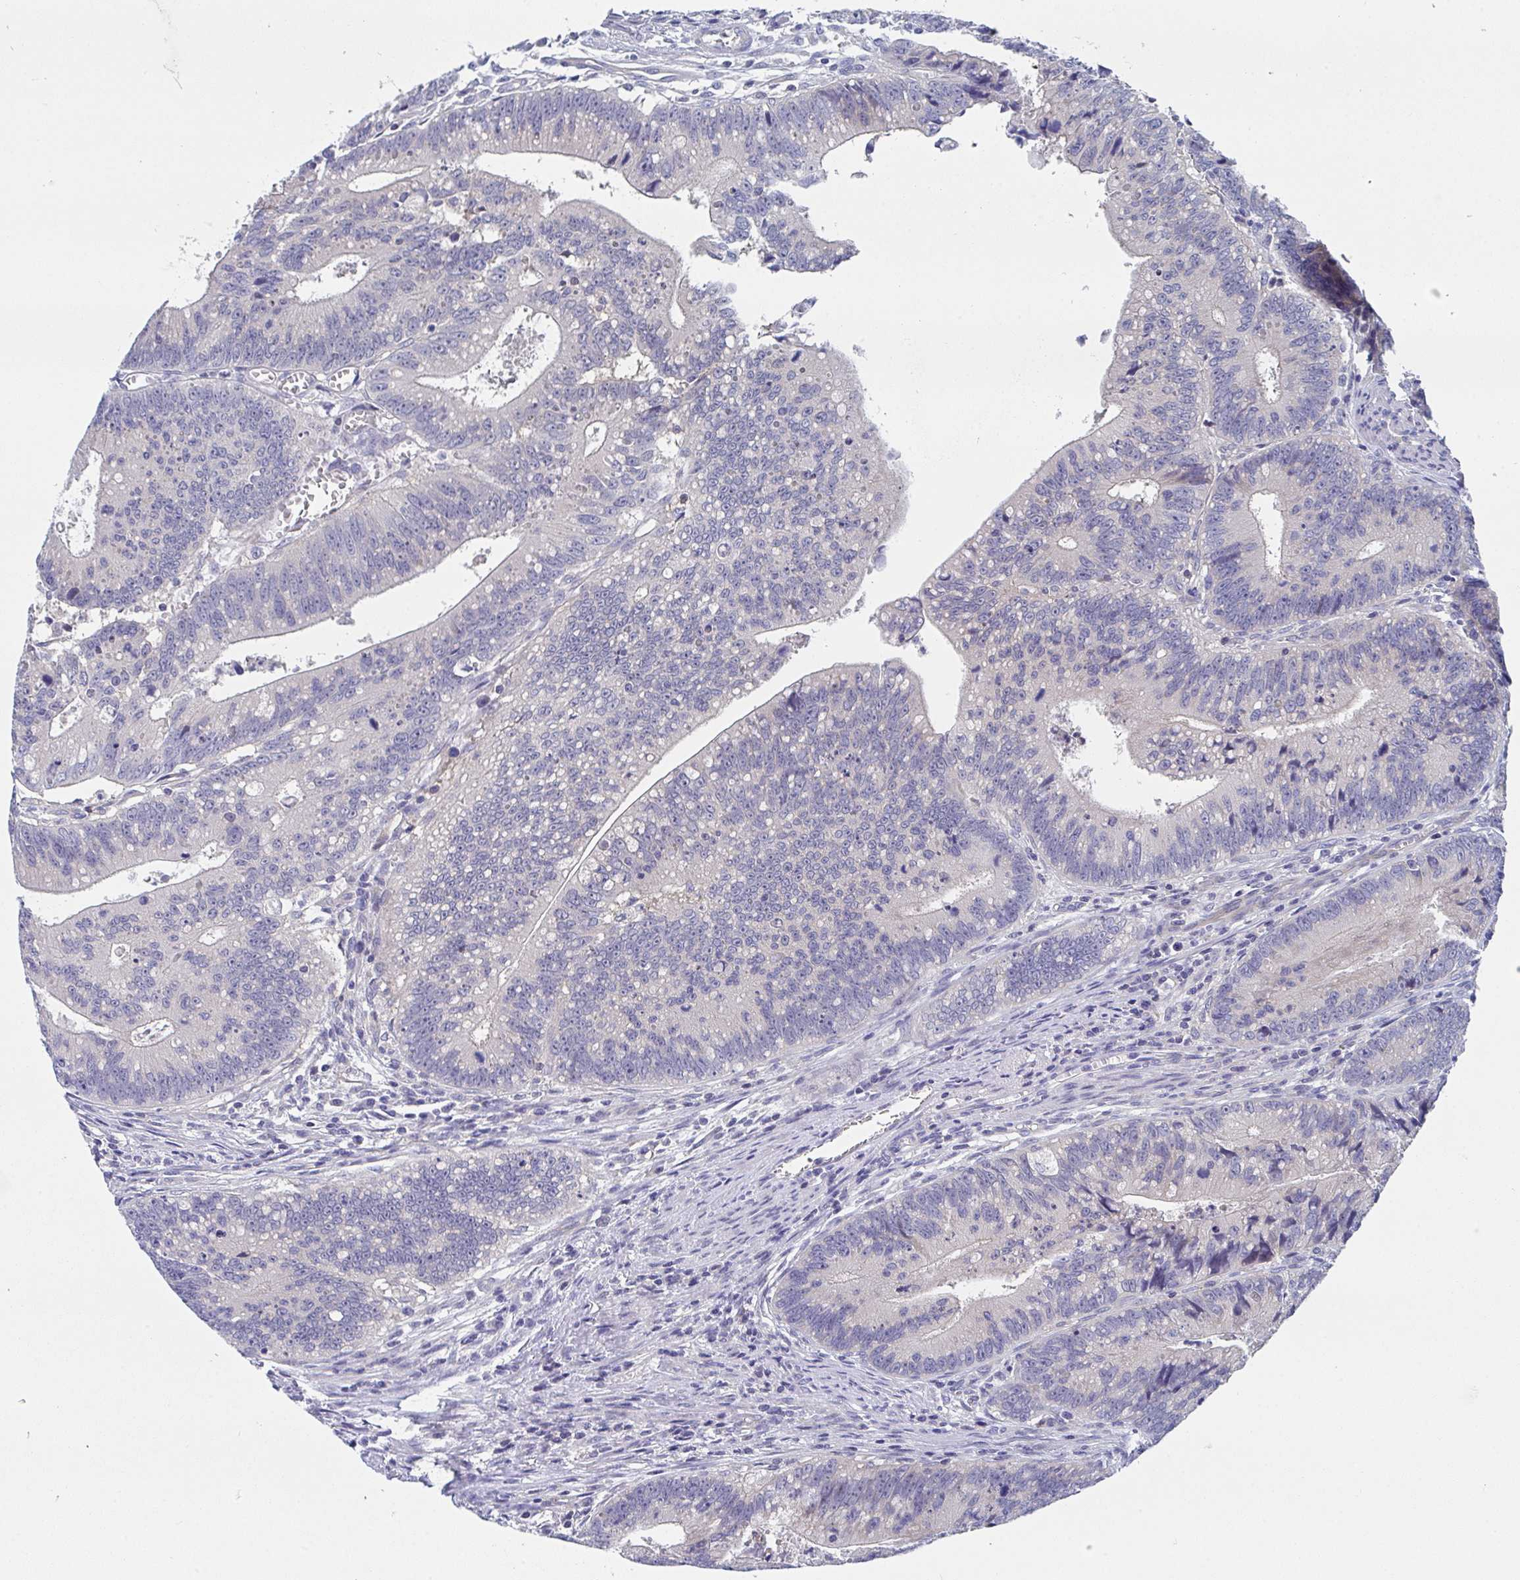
{"staining": {"intensity": "negative", "quantity": "none", "location": "none"}, "tissue": "colorectal cancer", "cell_type": "Tumor cells", "image_type": "cancer", "snomed": [{"axis": "morphology", "description": "Adenocarcinoma, NOS"}, {"axis": "topography", "description": "Rectum"}], "caption": "Immunohistochemistry (IHC) of human colorectal cancer (adenocarcinoma) displays no staining in tumor cells.", "gene": "P2RX3", "patient": {"sex": "female", "age": 81}}